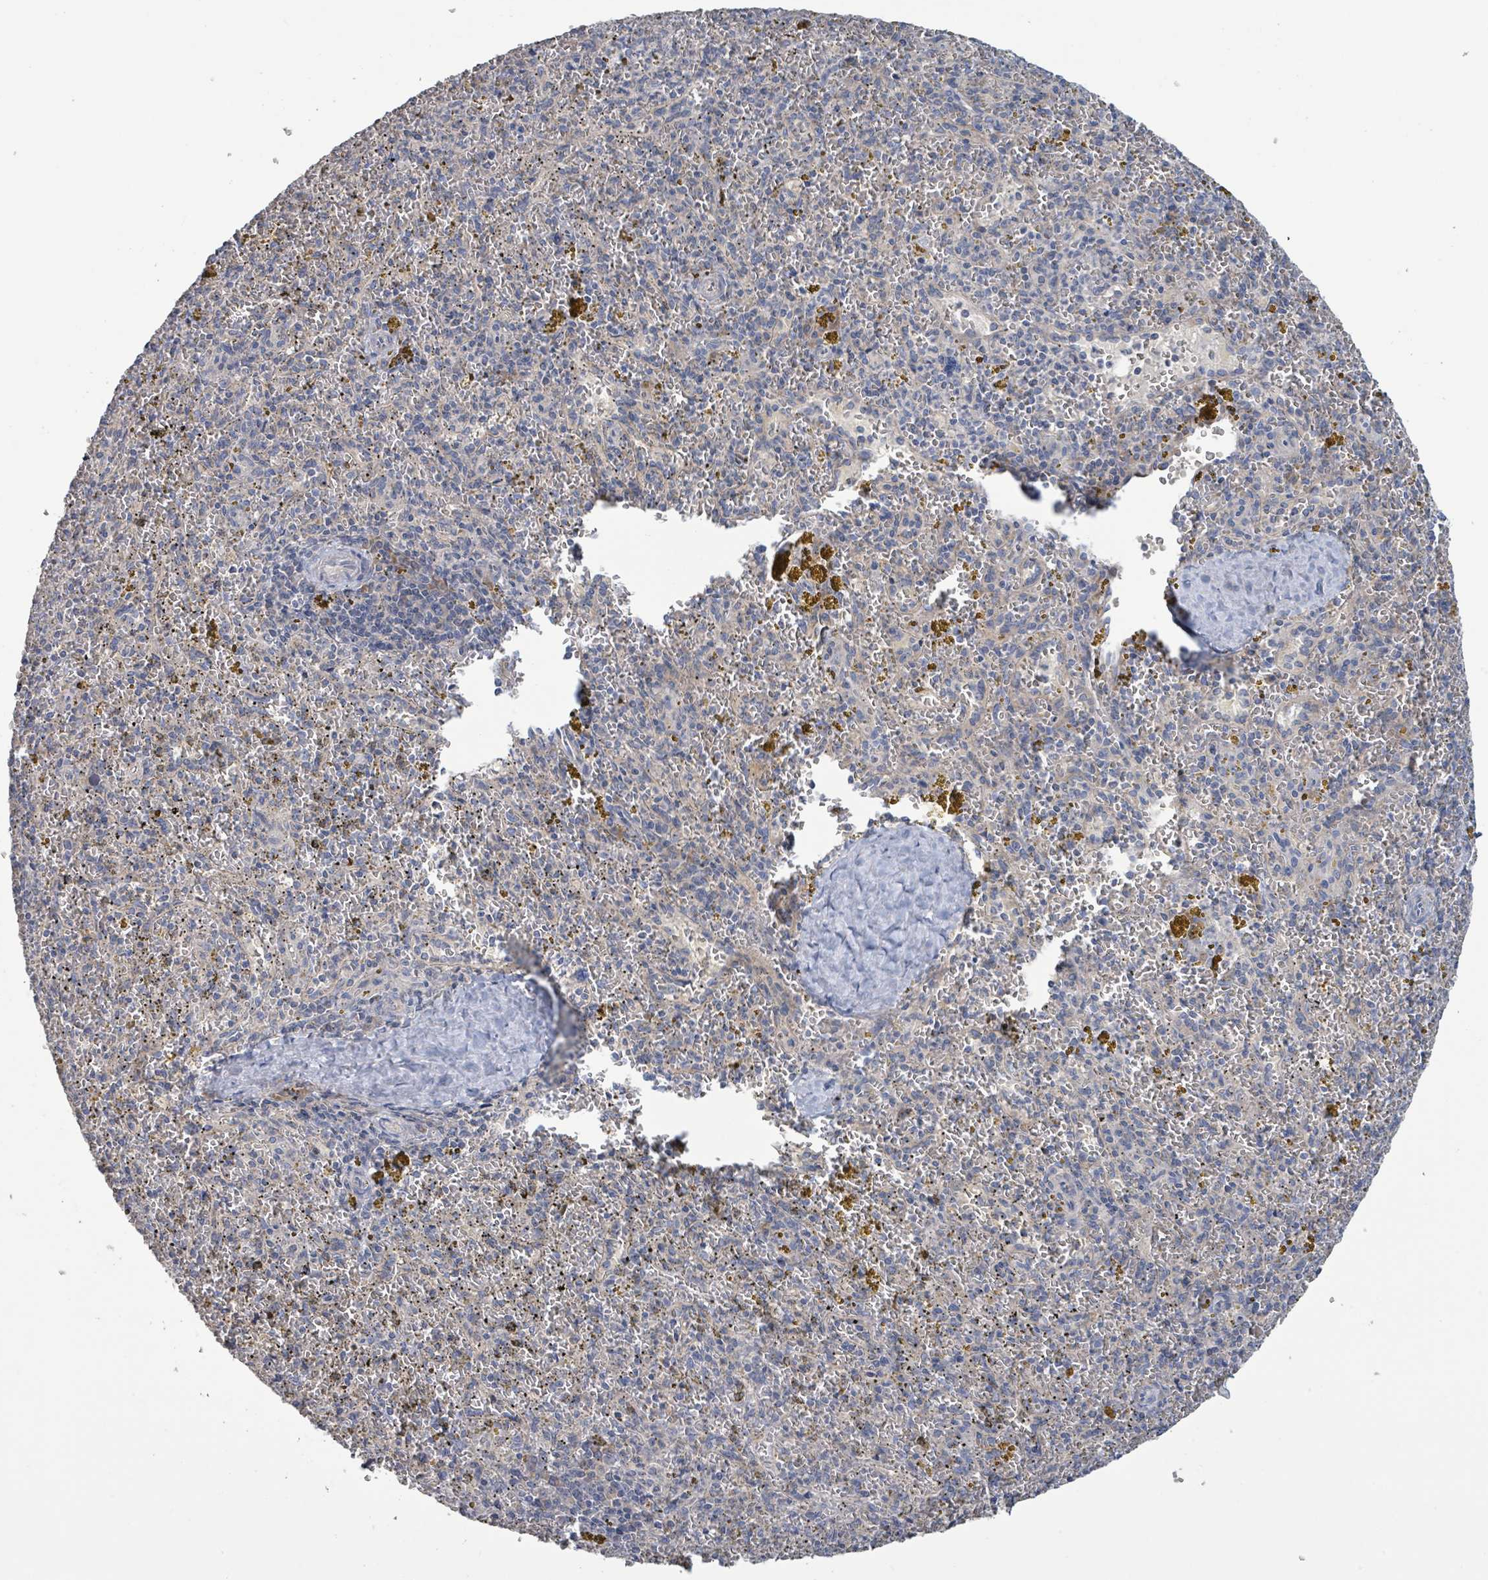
{"staining": {"intensity": "negative", "quantity": "none", "location": "none"}, "tissue": "spleen", "cell_type": "Cells in red pulp", "image_type": "normal", "snomed": [{"axis": "morphology", "description": "Normal tissue, NOS"}, {"axis": "topography", "description": "Spleen"}], "caption": "Cells in red pulp show no significant expression in unremarkable spleen.", "gene": "RPL32", "patient": {"sex": "male", "age": 57}}